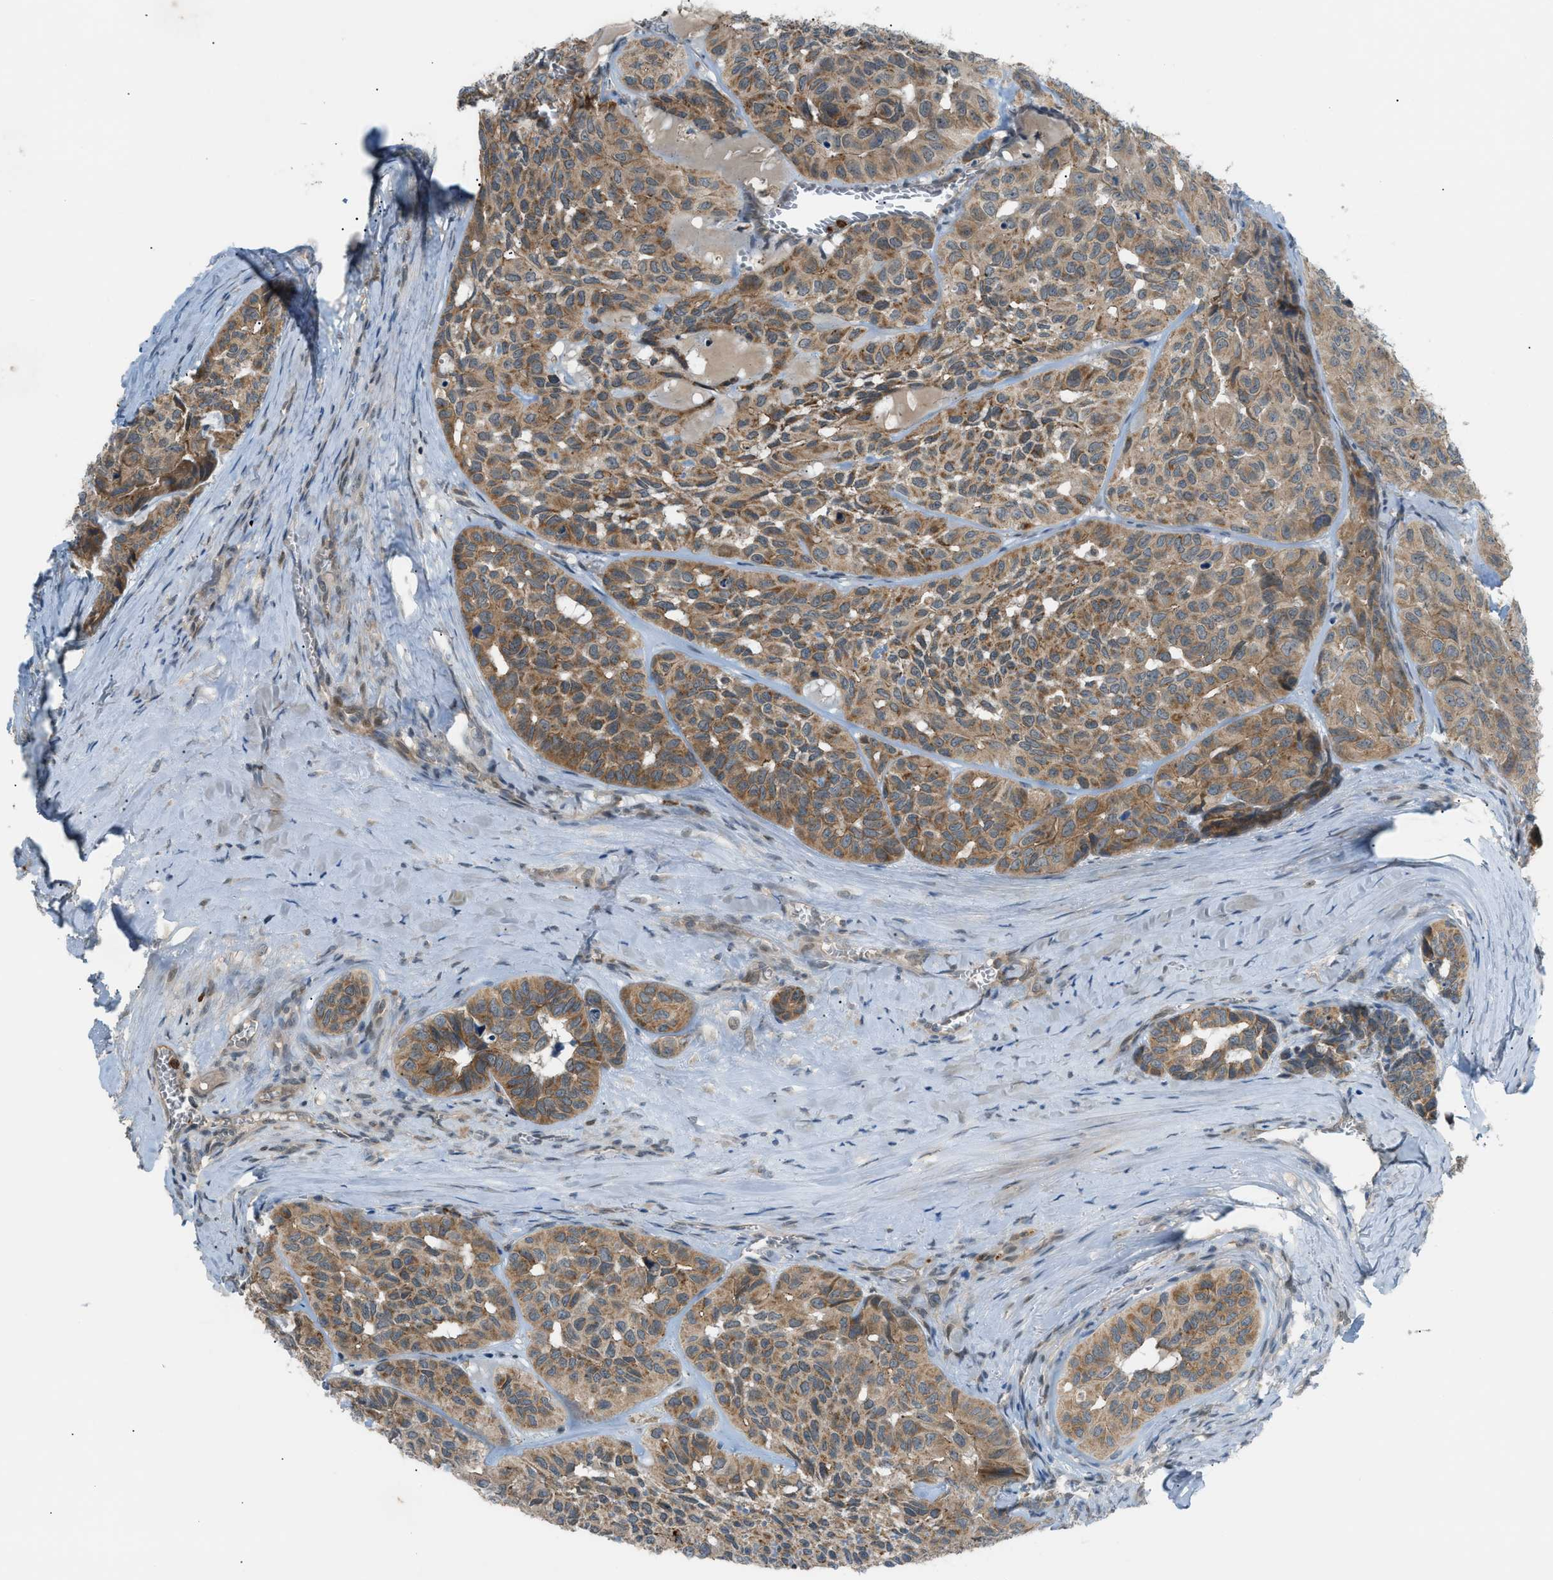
{"staining": {"intensity": "moderate", "quantity": ">75%", "location": "cytoplasmic/membranous"}, "tissue": "head and neck cancer", "cell_type": "Tumor cells", "image_type": "cancer", "snomed": [{"axis": "morphology", "description": "Adenocarcinoma, NOS"}, {"axis": "topography", "description": "Salivary gland, NOS"}, {"axis": "topography", "description": "Head-Neck"}], "caption": "Immunohistochemical staining of head and neck adenocarcinoma shows moderate cytoplasmic/membranous protein positivity in about >75% of tumor cells.", "gene": "DYRK1A", "patient": {"sex": "female", "age": 76}}